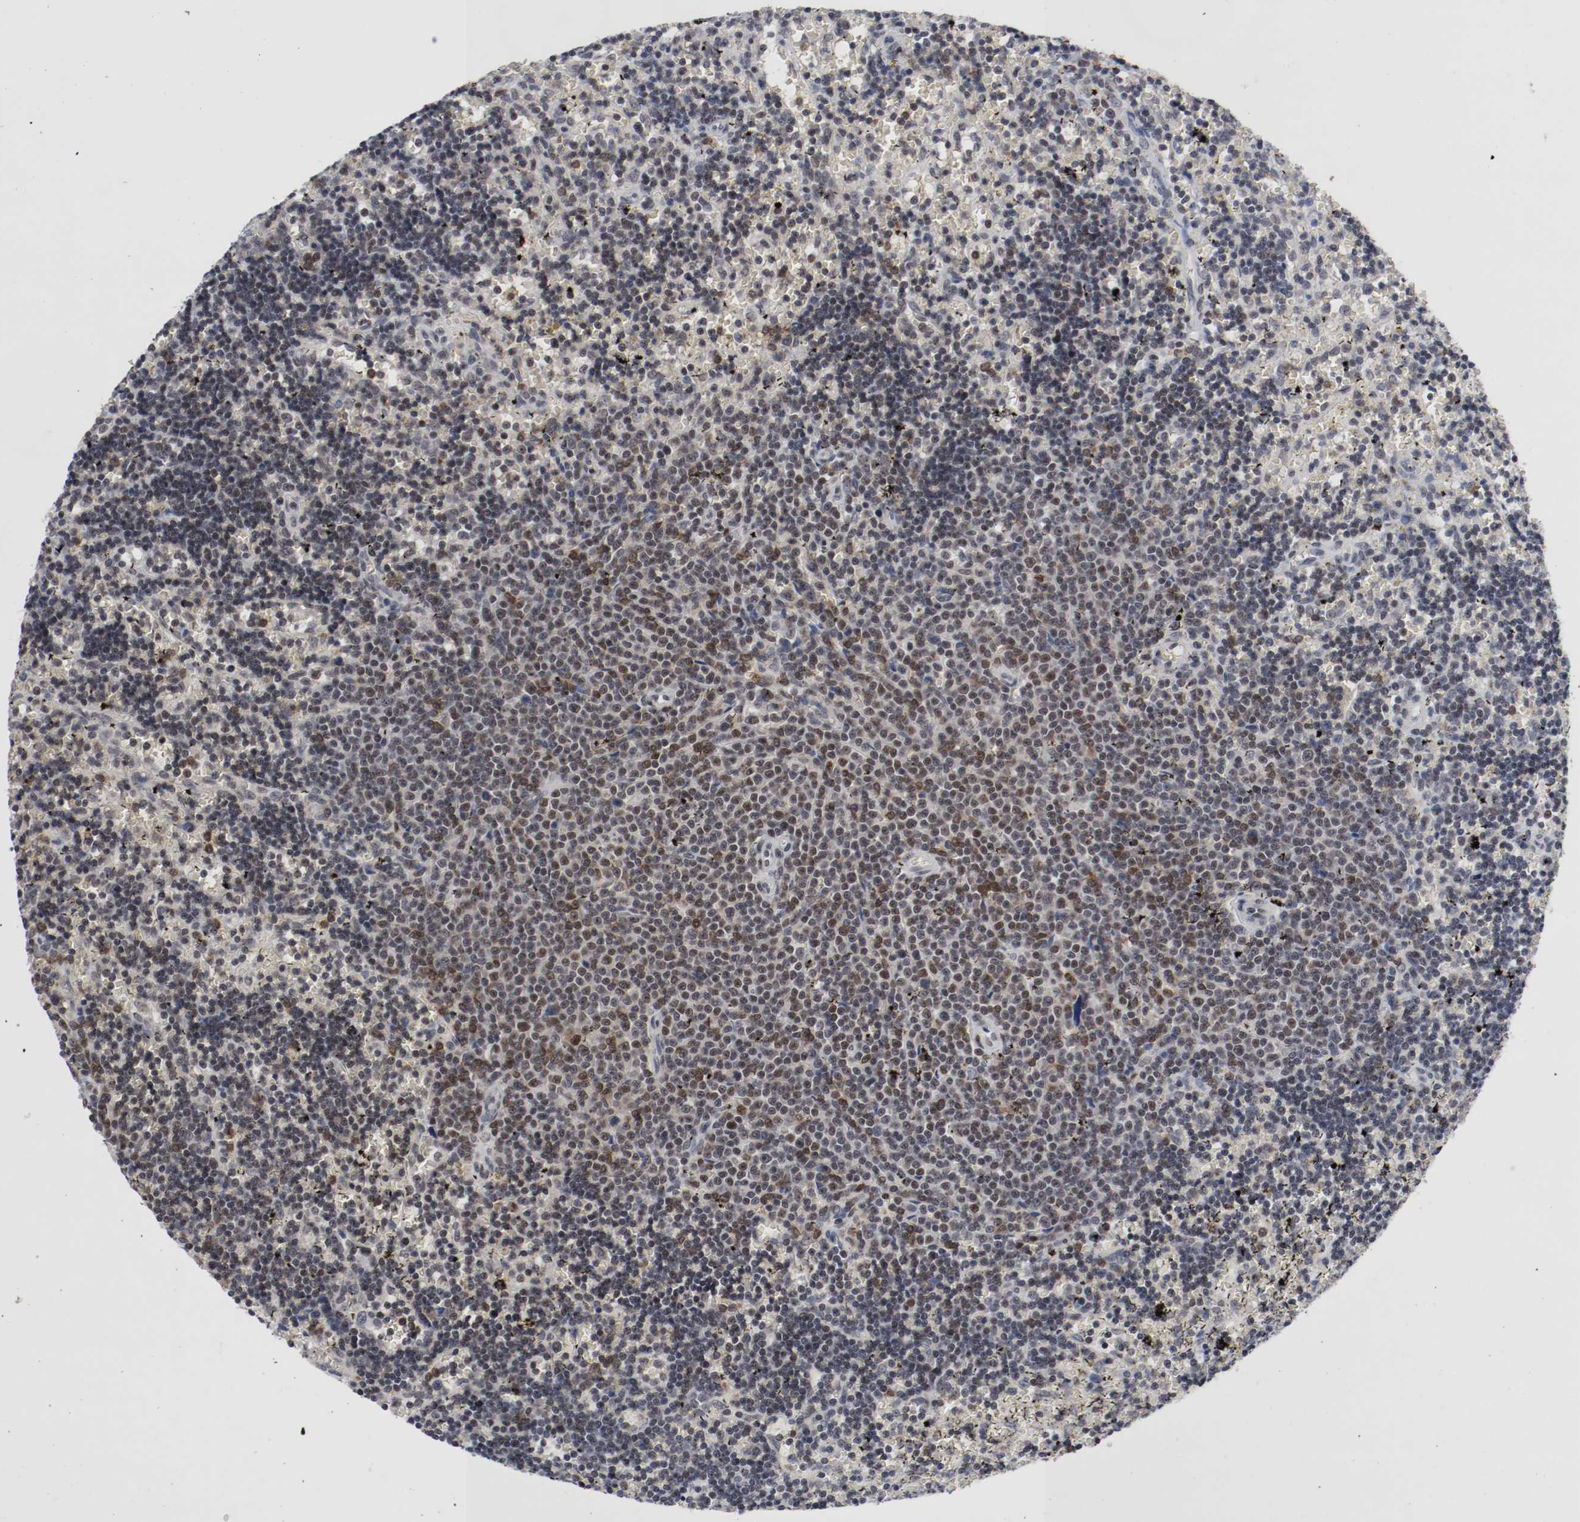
{"staining": {"intensity": "moderate", "quantity": ">75%", "location": "nuclear"}, "tissue": "lymphoma", "cell_type": "Tumor cells", "image_type": "cancer", "snomed": [{"axis": "morphology", "description": "Malignant lymphoma, non-Hodgkin's type, Low grade"}, {"axis": "topography", "description": "Spleen"}], "caption": "The micrograph exhibits immunohistochemical staining of low-grade malignant lymphoma, non-Hodgkin's type. There is moderate nuclear positivity is present in approximately >75% of tumor cells. The staining was performed using DAB to visualize the protein expression in brown, while the nuclei were stained in blue with hematoxylin (Magnification: 20x).", "gene": "JUND", "patient": {"sex": "male", "age": 60}}